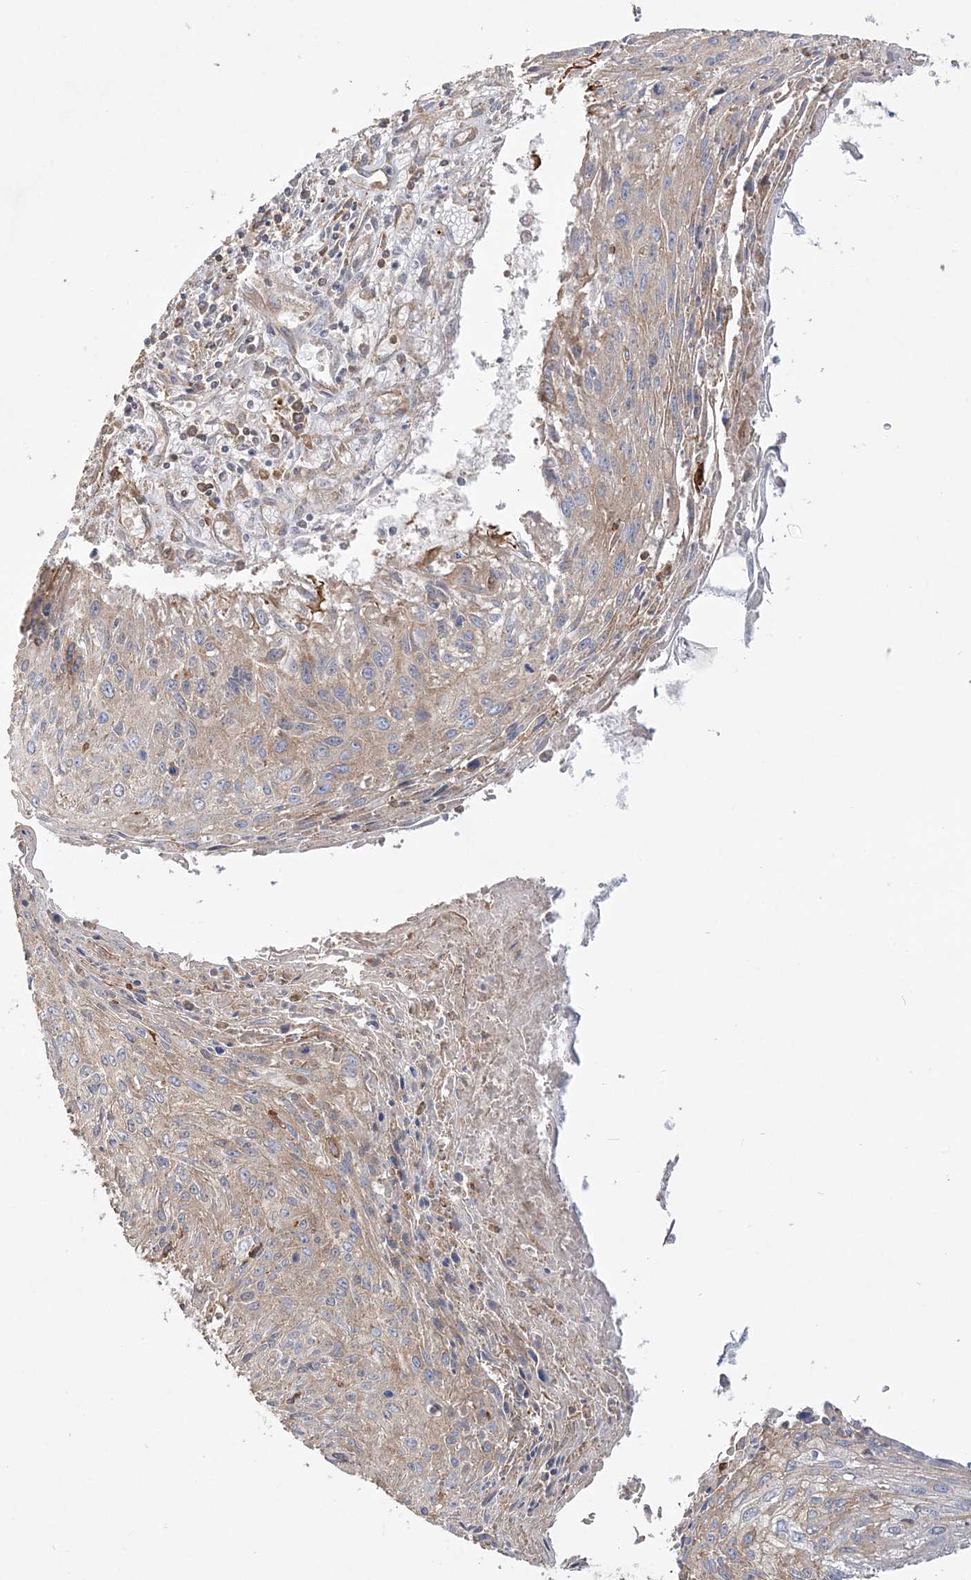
{"staining": {"intensity": "weak", "quantity": "<25%", "location": "cytoplasmic/membranous"}, "tissue": "cervical cancer", "cell_type": "Tumor cells", "image_type": "cancer", "snomed": [{"axis": "morphology", "description": "Squamous cell carcinoma, NOS"}, {"axis": "topography", "description": "Cervix"}], "caption": "Immunohistochemistry of squamous cell carcinoma (cervical) reveals no positivity in tumor cells.", "gene": "TBC1D5", "patient": {"sex": "female", "age": 51}}